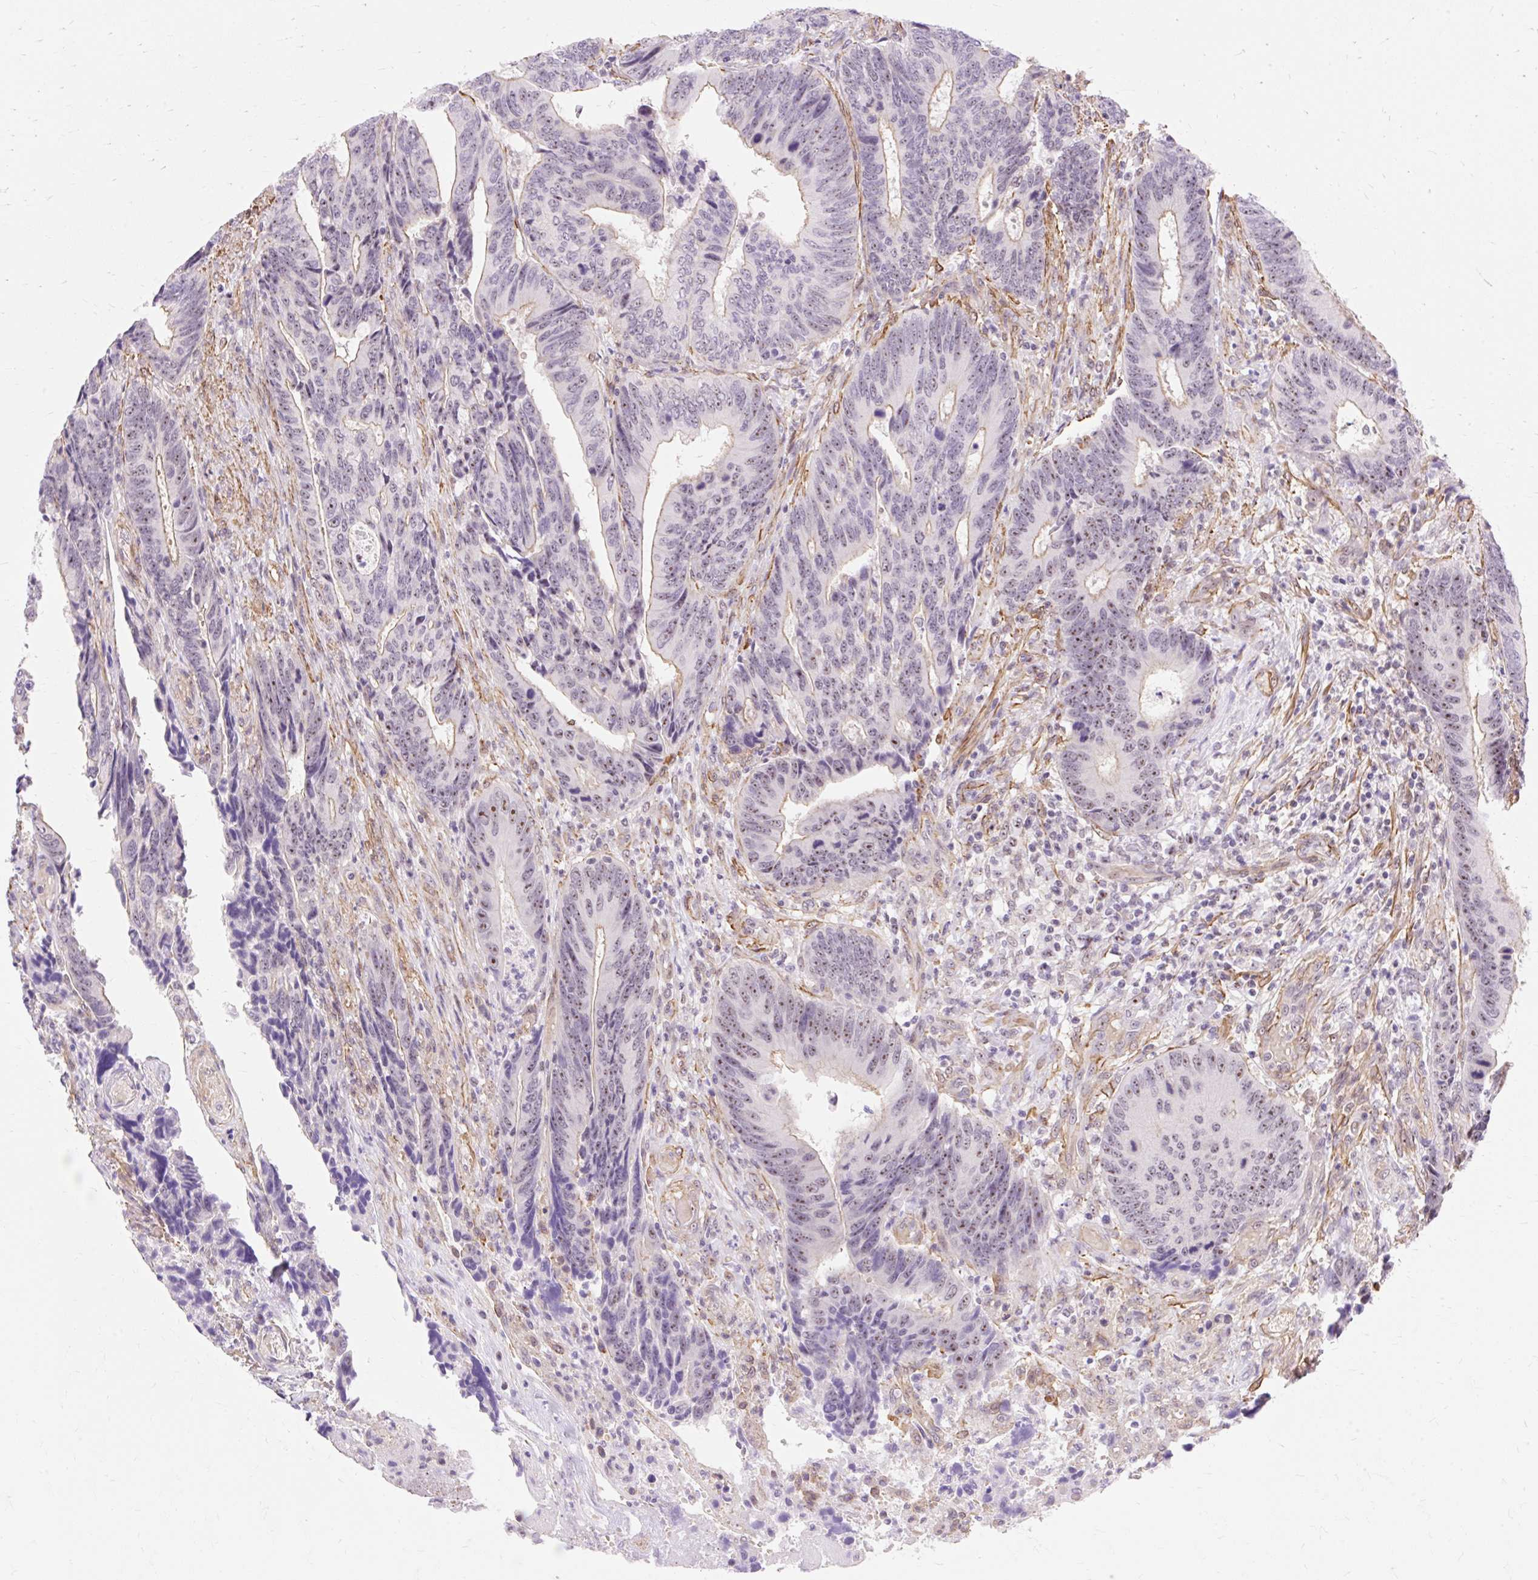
{"staining": {"intensity": "moderate", "quantity": "25%-75%", "location": "nuclear"}, "tissue": "colorectal cancer", "cell_type": "Tumor cells", "image_type": "cancer", "snomed": [{"axis": "morphology", "description": "Adenocarcinoma, NOS"}, {"axis": "topography", "description": "Colon"}], "caption": "Immunohistochemistry micrograph of neoplastic tissue: human colorectal cancer stained using immunohistochemistry exhibits medium levels of moderate protein expression localized specifically in the nuclear of tumor cells, appearing as a nuclear brown color.", "gene": "OBP2A", "patient": {"sex": "male", "age": 87}}